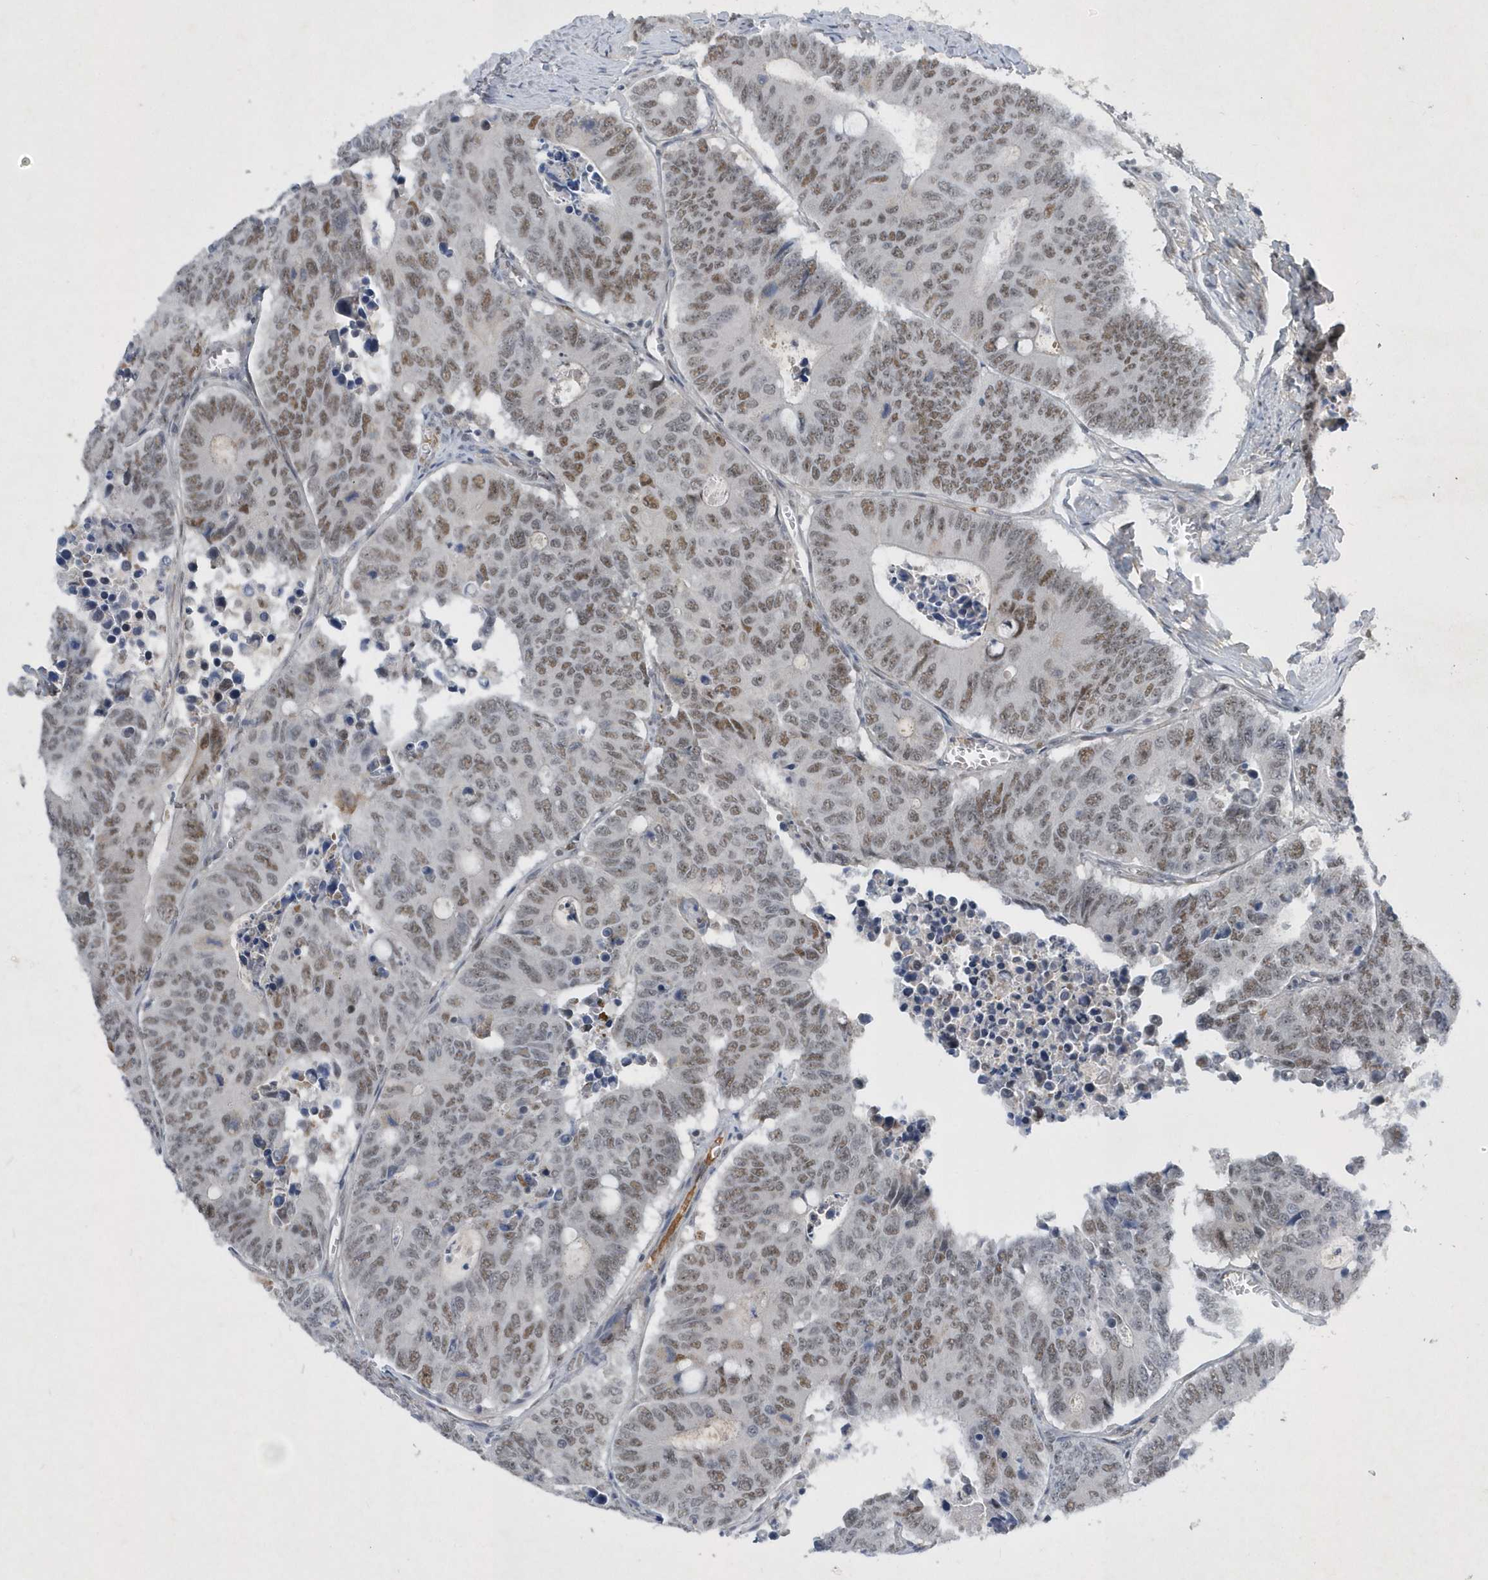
{"staining": {"intensity": "moderate", "quantity": ">75%", "location": "nuclear"}, "tissue": "colorectal cancer", "cell_type": "Tumor cells", "image_type": "cancer", "snomed": [{"axis": "morphology", "description": "Adenocarcinoma, NOS"}, {"axis": "topography", "description": "Colon"}], "caption": "The histopathology image shows staining of colorectal cancer, revealing moderate nuclear protein positivity (brown color) within tumor cells.", "gene": "FAM217A", "patient": {"sex": "male", "age": 87}}